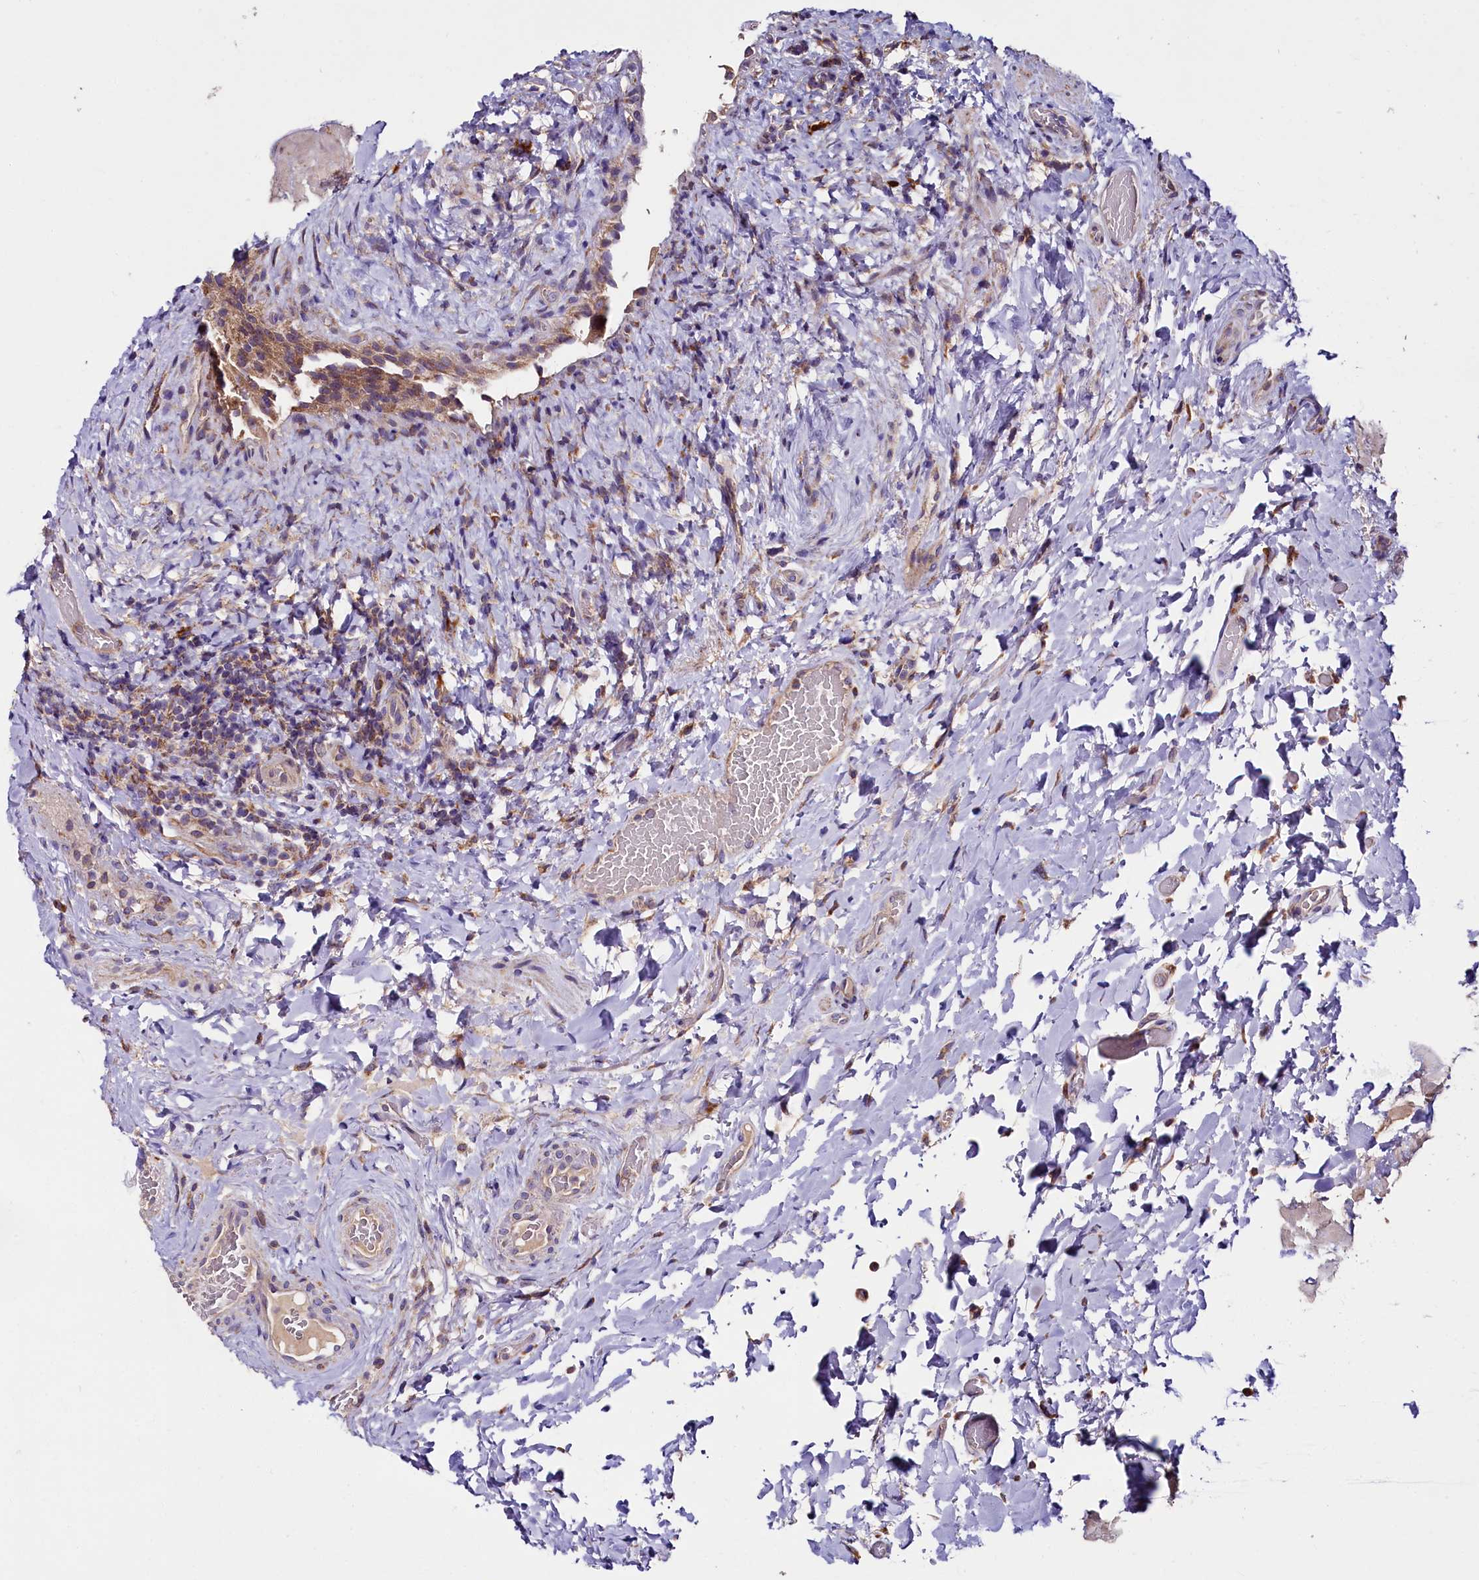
{"staining": {"intensity": "moderate", "quantity": ">75%", "location": "cytoplasmic/membranous"}, "tissue": "urinary bladder", "cell_type": "Urothelial cells", "image_type": "normal", "snomed": [{"axis": "morphology", "description": "Normal tissue, NOS"}, {"axis": "morphology", "description": "Inflammation, NOS"}, {"axis": "topography", "description": "Urinary bladder"}], "caption": "DAB (3,3'-diaminobenzidine) immunohistochemical staining of unremarkable human urinary bladder exhibits moderate cytoplasmic/membranous protein expression in about >75% of urothelial cells.", "gene": "ZSWIM1", "patient": {"sex": "male", "age": 64}}